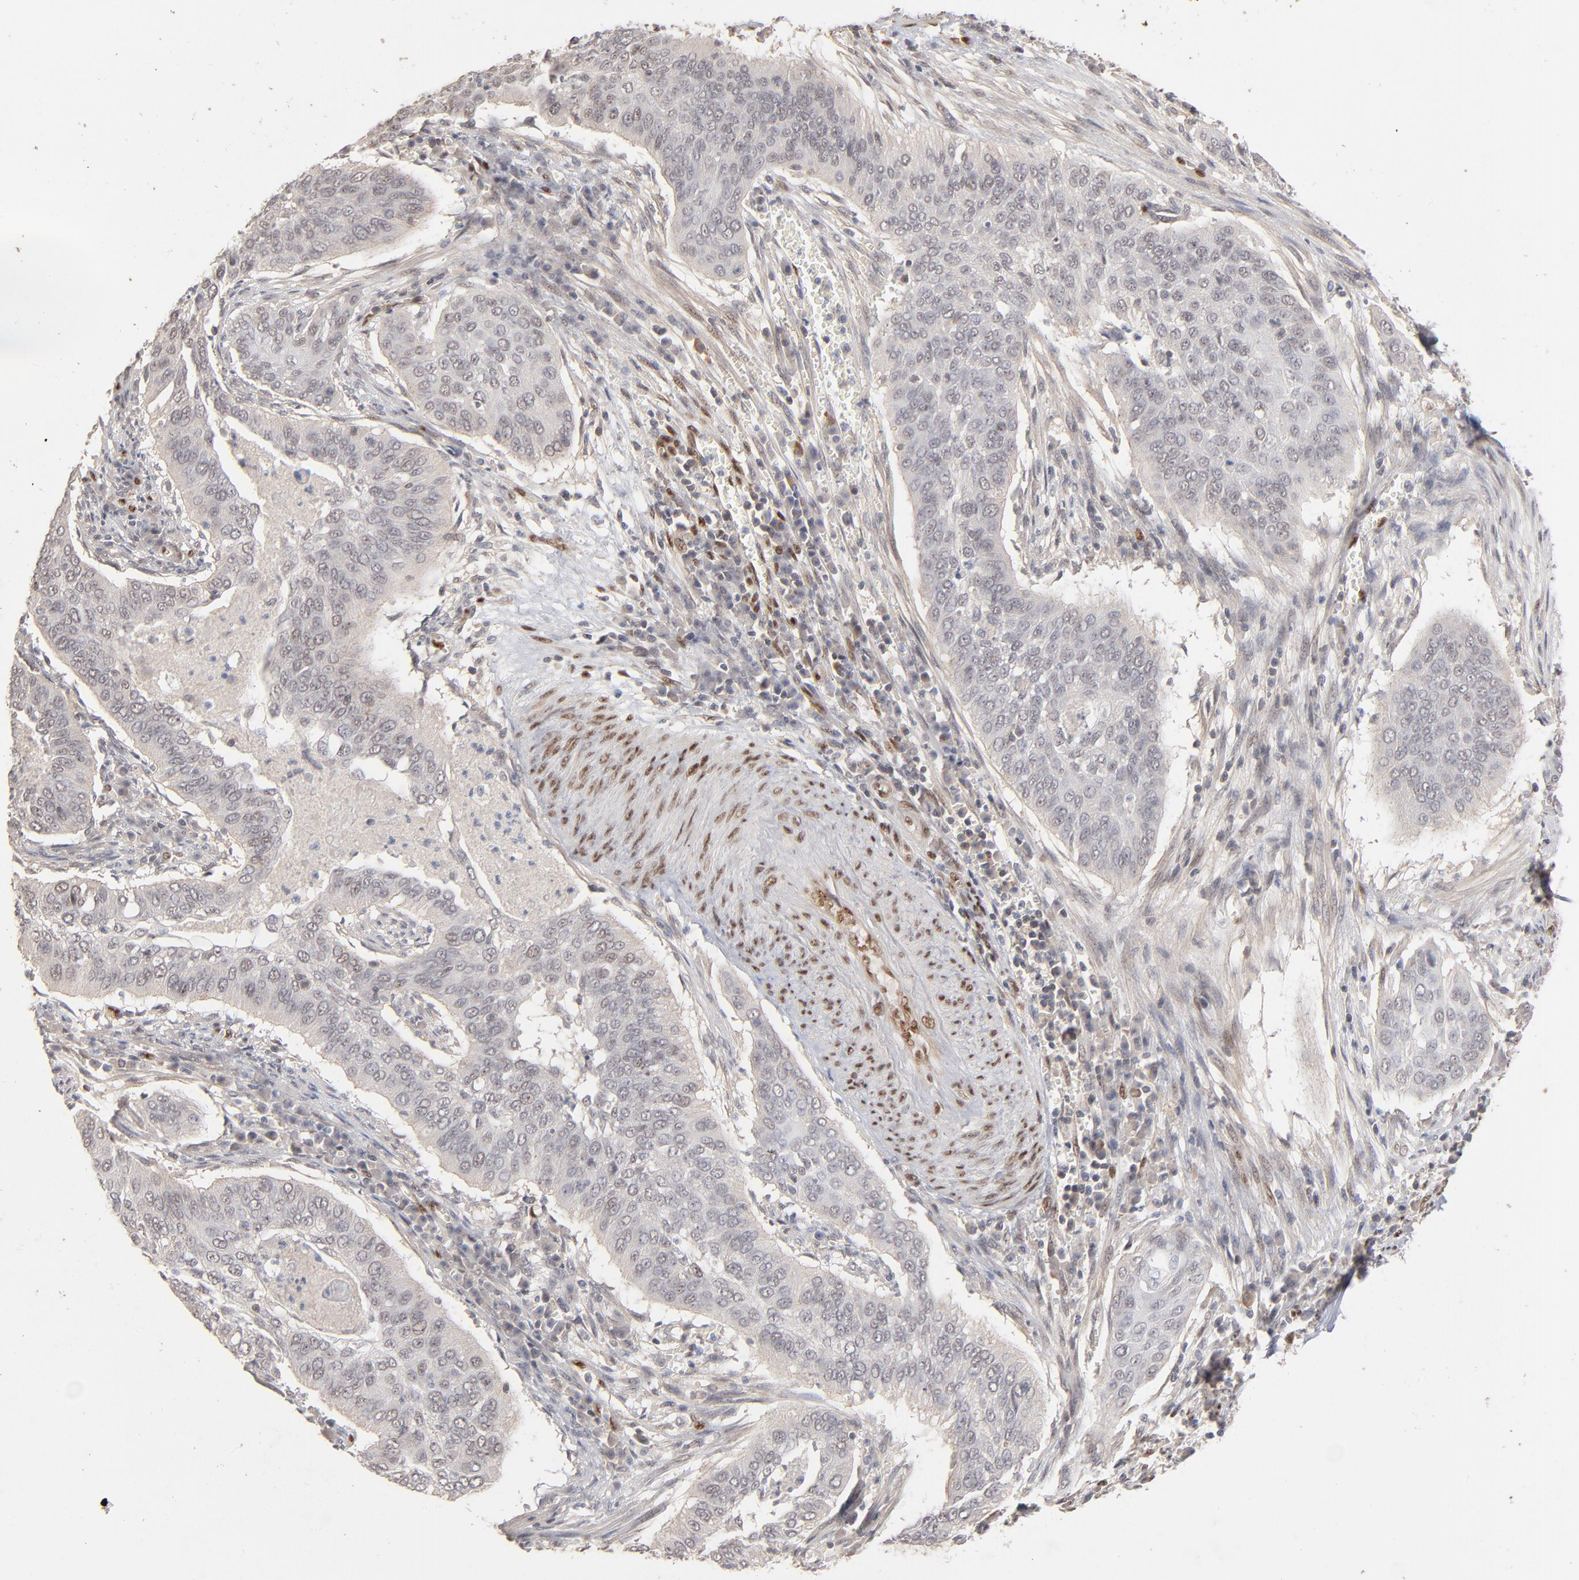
{"staining": {"intensity": "weak", "quantity": "<25%", "location": "nuclear"}, "tissue": "cervical cancer", "cell_type": "Tumor cells", "image_type": "cancer", "snomed": [{"axis": "morphology", "description": "Squamous cell carcinoma, NOS"}, {"axis": "topography", "description": "Cervix"}], "caption": "Immunohistochemistry (IHC) image of human cervical cancer stained for a protein (brown), which demonstrates no staining in tumor cells.", "gene": "NFIB", "patient": {"sex": "female", "age": 39}}